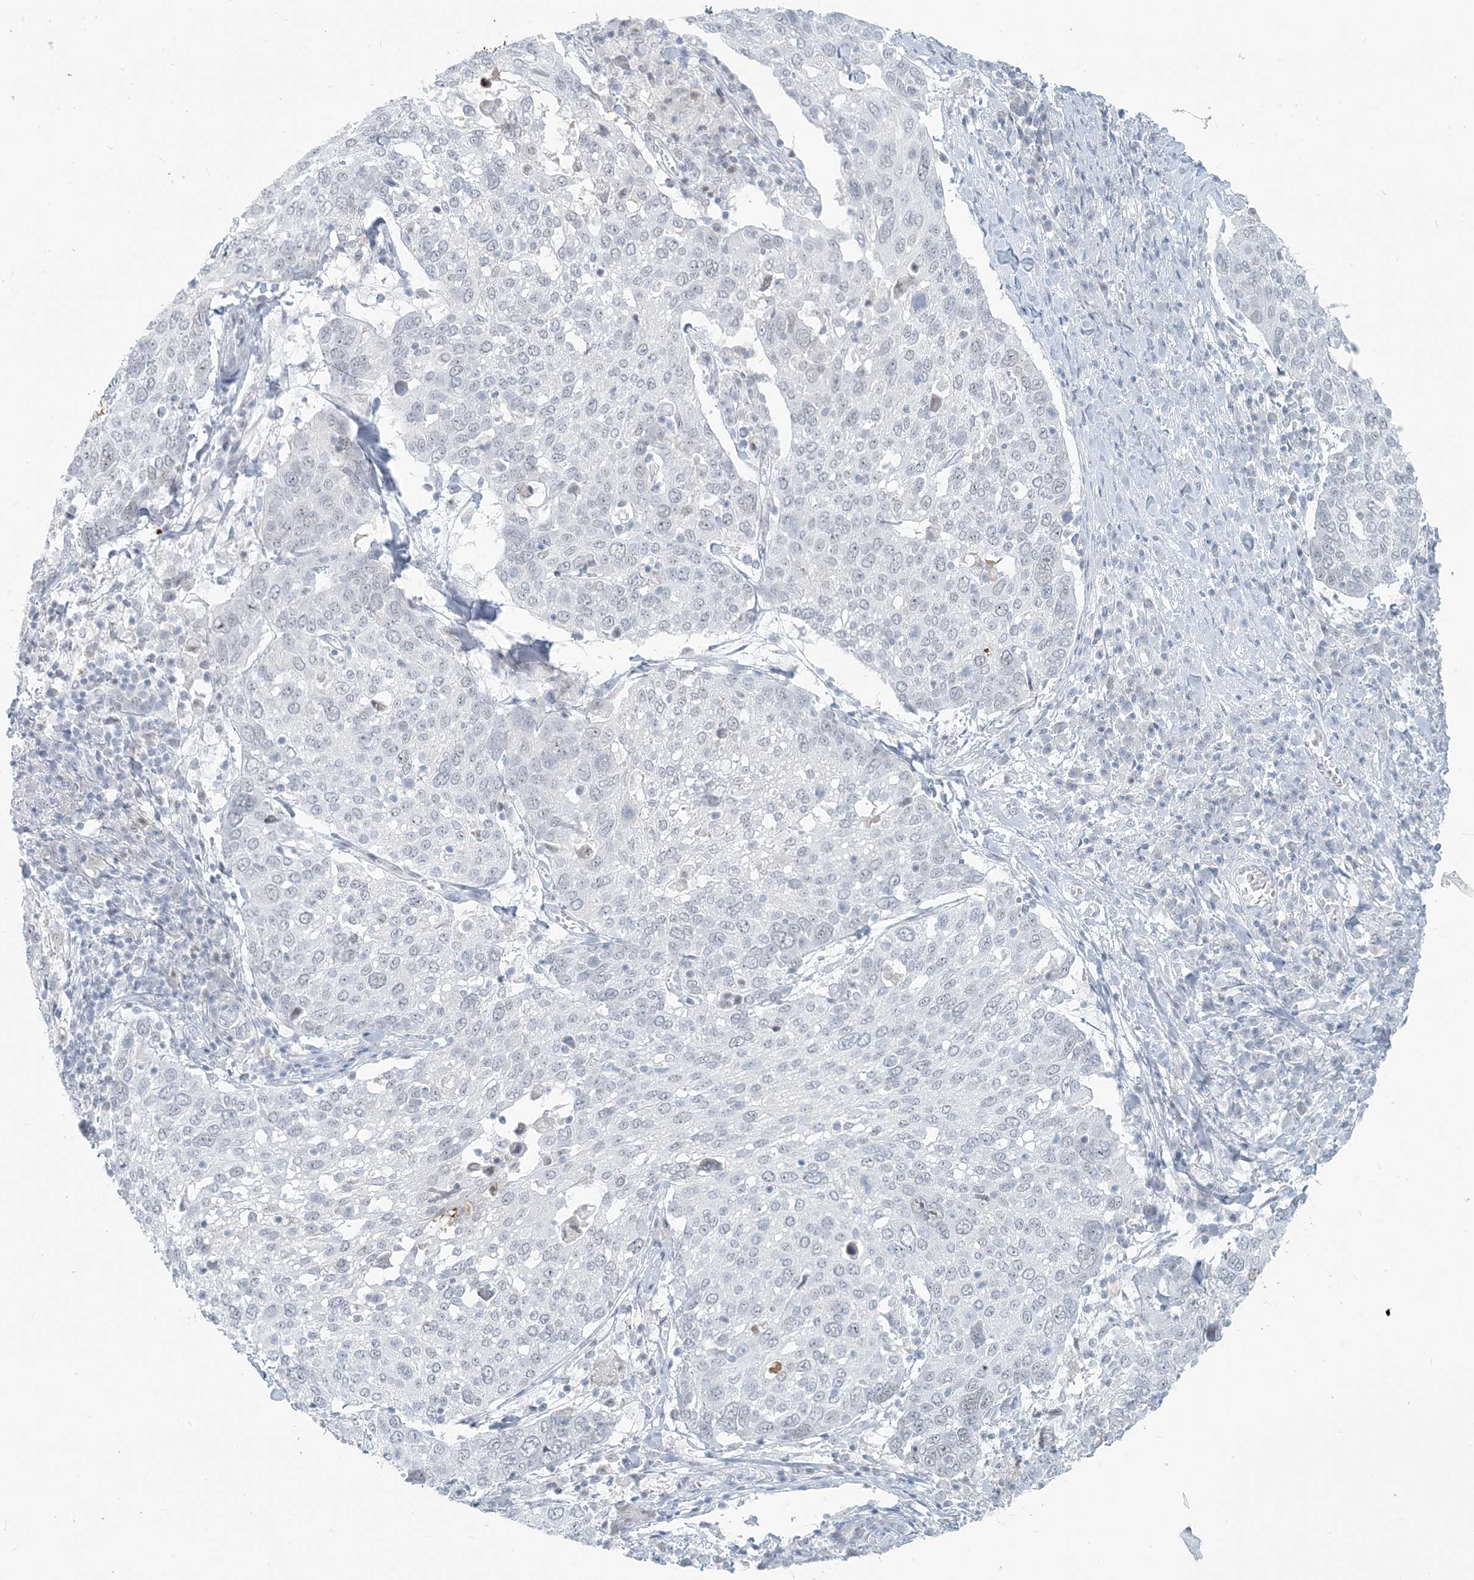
{"staining": {"intensity": "negative", "quantity": "none", "location": "none"}, "tissue": "lung cancer", "cell_type": "Tumor cells", "image_type": "cancer", "snomed": [{"axis": "morphology", "description": "Squamous cell carcinoma, NOS"}, {"axis": "topography", "description": "Lung"}], "caption": "High power microscopy histopathology image of an IHC image of lung cancer (squamous cell carcinoma), revealing no significant positivity in tumor cells. (DAB (3,3'-diaminobenzidine) immunohistochemistry (IHC), high magnification).", "gene": "SCML1", "patient": {"sex": "male", "age": 65}}